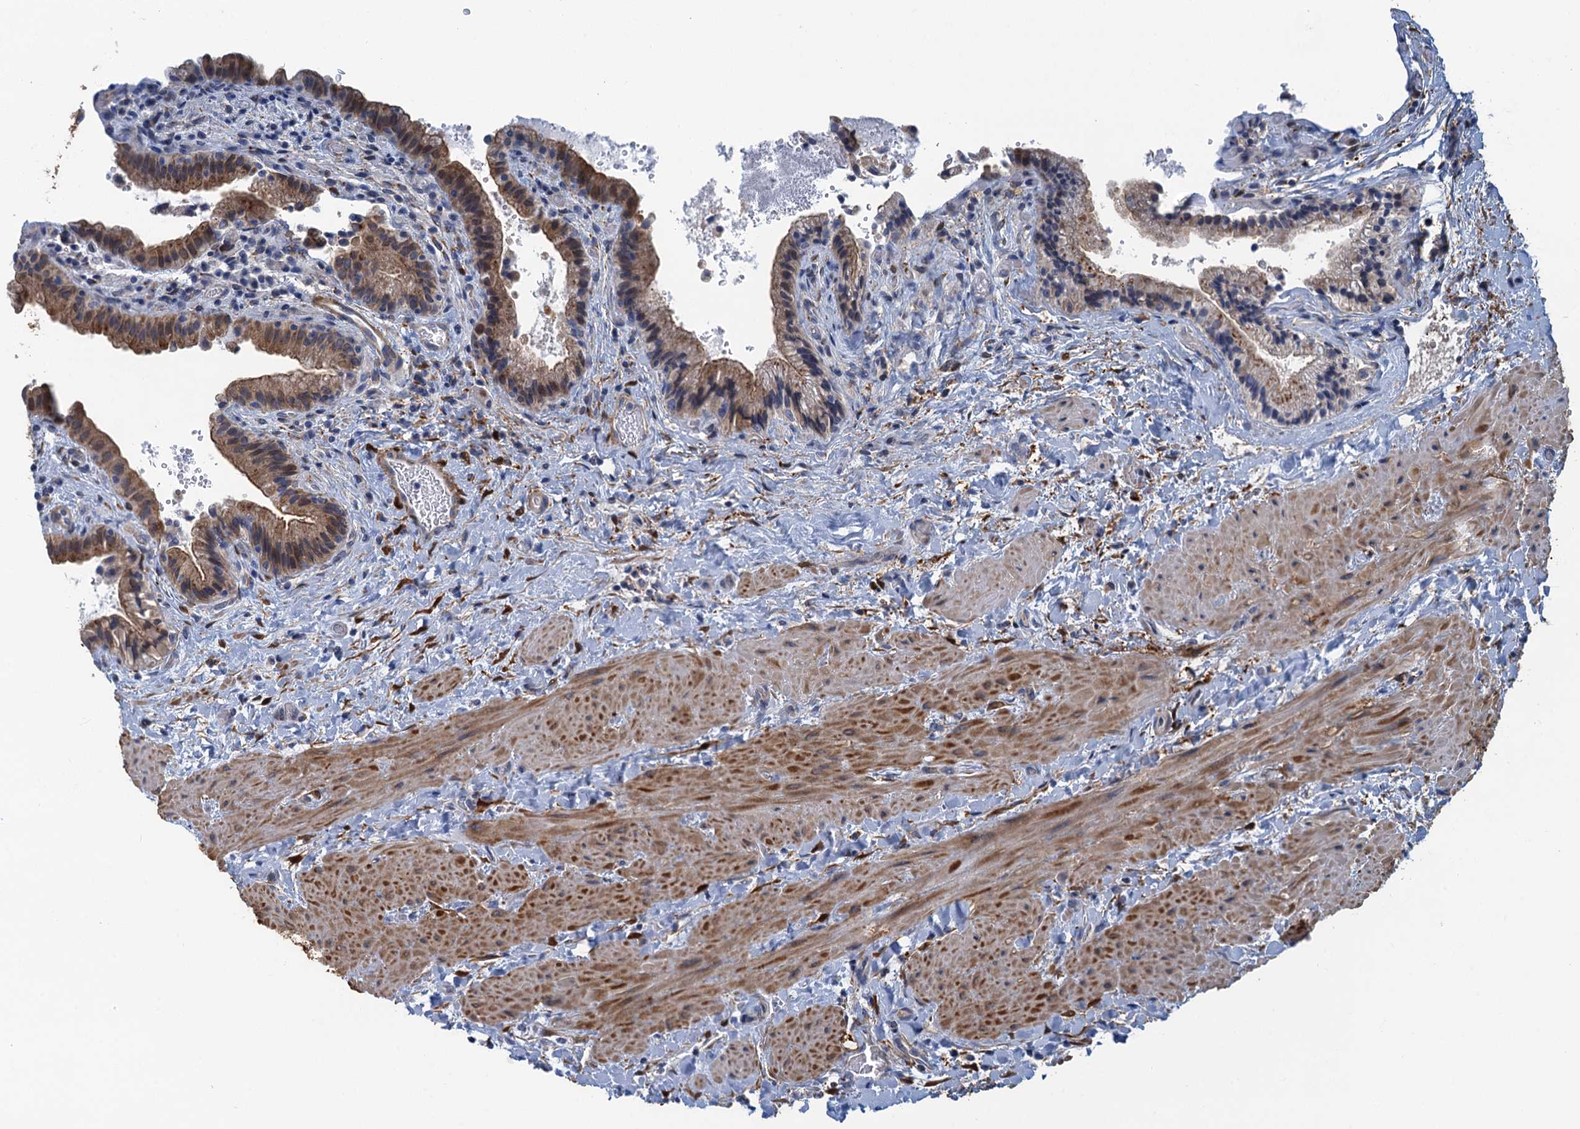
{"staining": {"intensity": "strong", "quantity": "25%-75%", "location": "cytoplasmic/membranous"}, "tissue": "gallbladder", "cell_type": "Glandular cells", "image_type": "normal", "snomed": [{"axis": "morphology", "description": "Normal tissue, NOS"}, {"axis": "topography", "description": "Gallbladder"}], "caption": "Immunohistochemical staining of benign gallbladder shows high levels of strong cytoplasmic/membranous staining in about 25%-75% of glandular cells.", "gene": "POGLUT3", "patient": {"sex": "male", "age": 24}}